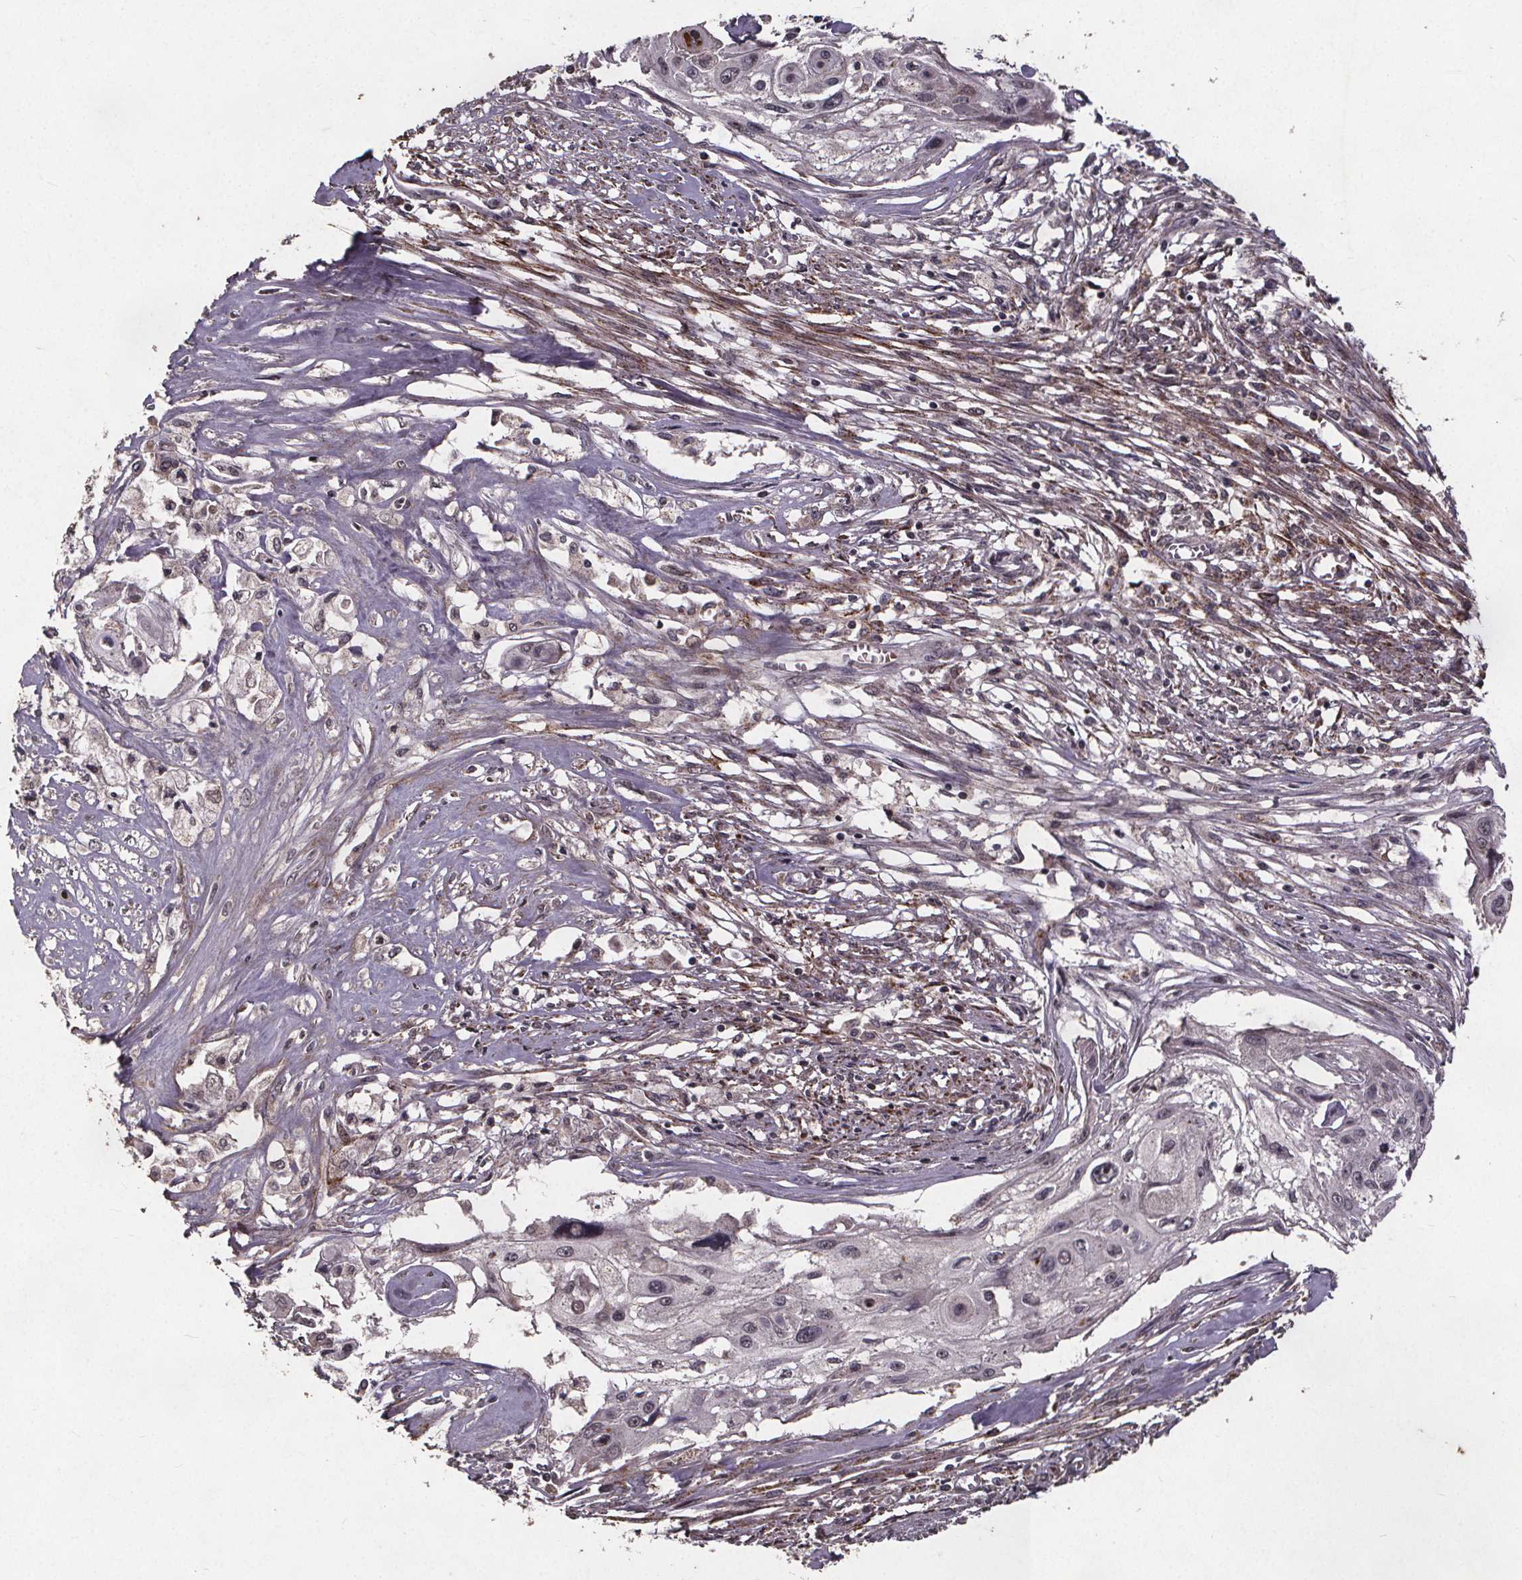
{"staining": {"intensity": "negative", "quantity": "none", "location": "none"}, "tissue": "cervical cancer", "cell_type": "Tumor cells", "image_type": "cancer", "snomed": [{"axis": "morphology", "description": "Squamous cell carcinoma, NOS"}, {"axis": "topography", "description": "Cervix"}], "caption": "Immunohistochemical staining of squamous cell carcinoma (cervical) displays no significant expression in tumor cells.", "gene": "GPX3", "patient": {"sex": "female", "age": 49}}